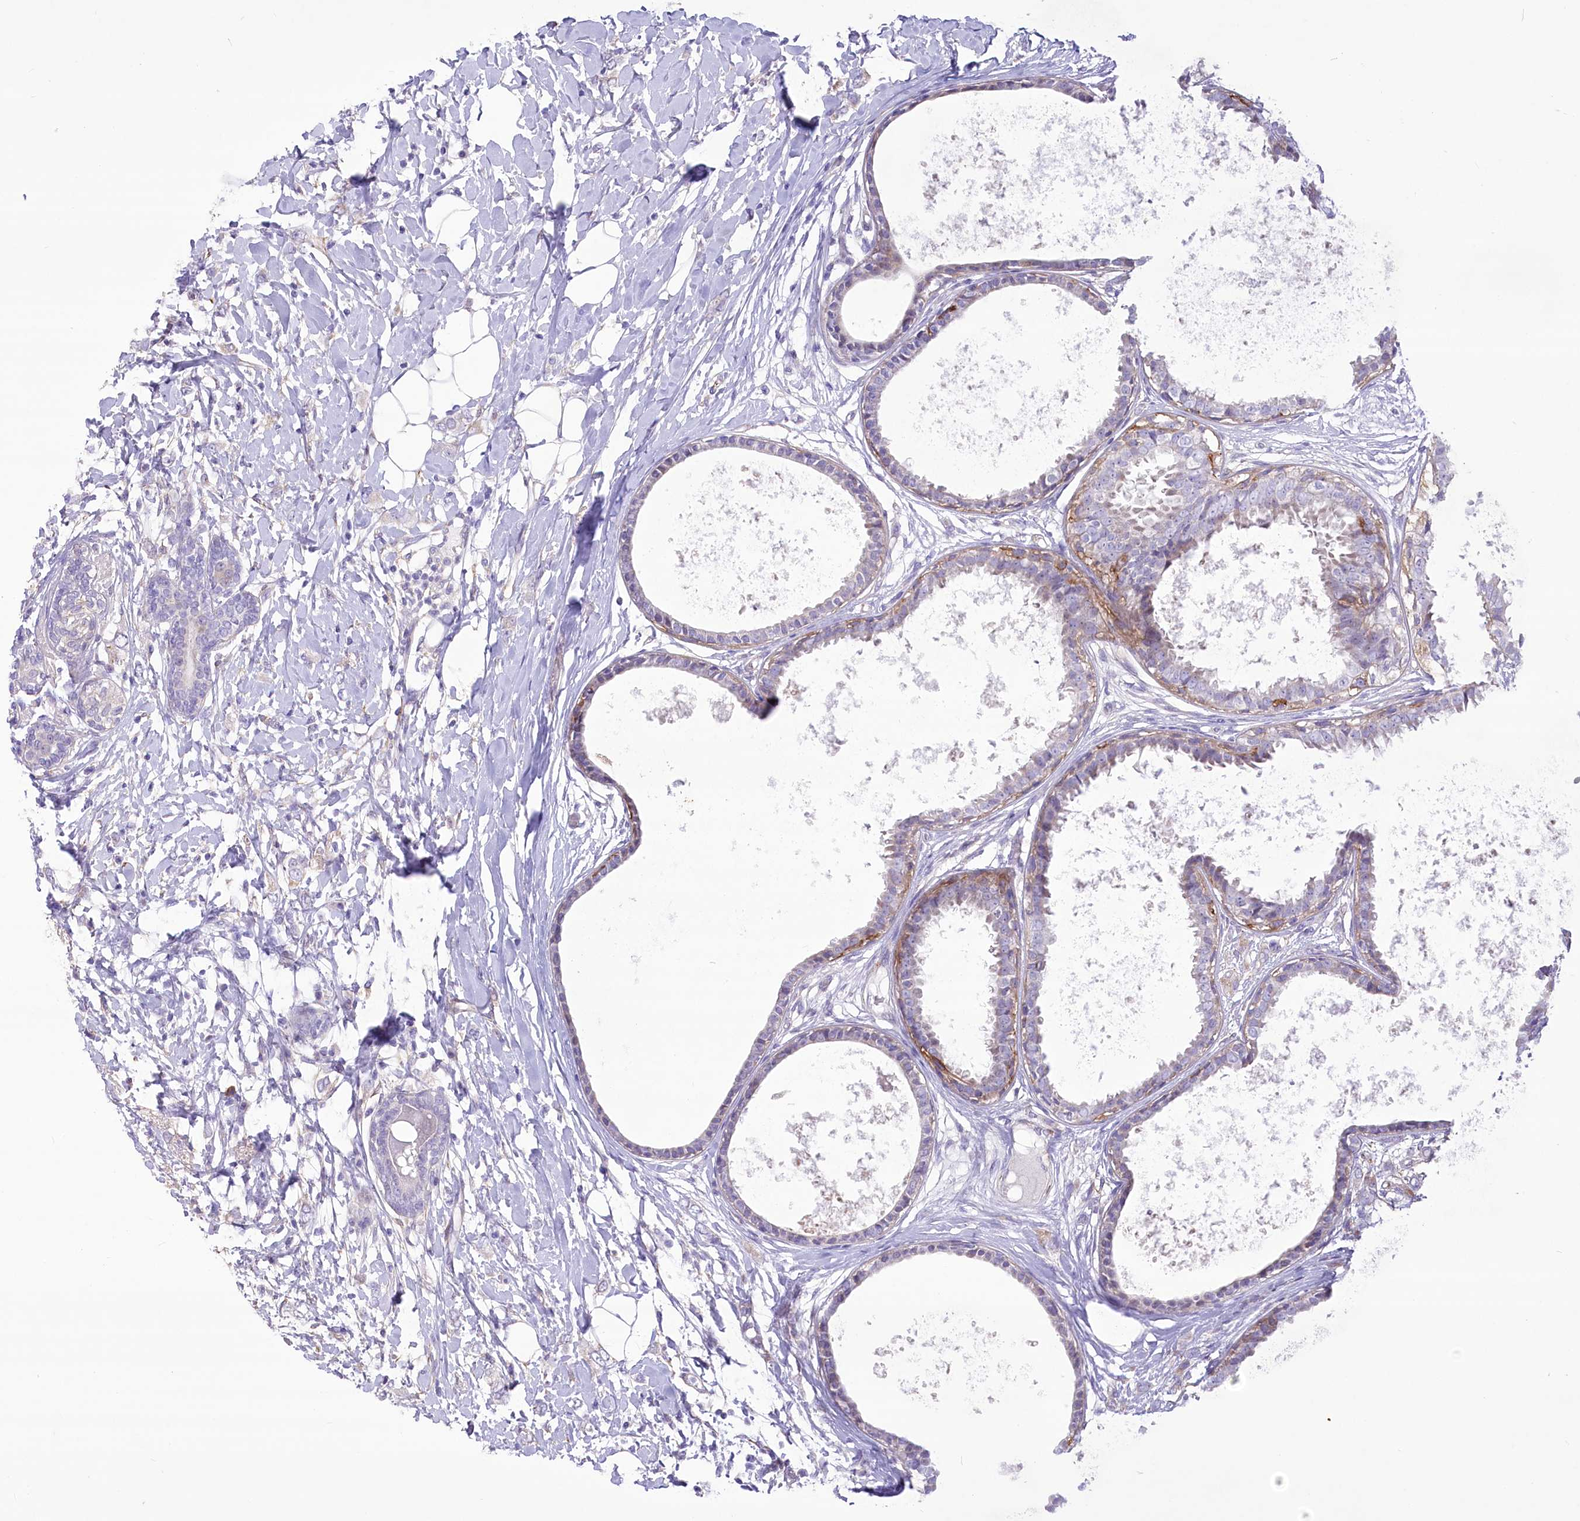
{"staining": {"intensity": "negative", "quantity": "none", "location": "none"}, "tissue": "breast cancer", "cell_type": "Tumor cells", "image_type": "cancer", "snomed": [{"axis": "morphology", "description": "Normal tissue, NOS"}, {"axis": "morphology", "description": "Lobular carcinoma"}, {"axis": "topography", "description": "Breast"}], "caption": "DAB (3,3'-diaminobenzidine) immunohistochemical staining of human breast lobular carcinoma reveals no significant staining in tumor cells. (Stains: DAB (3,3'-diaminobenzidine) immunohistochemistry with hematoxylin counter stain, Microscopy: brightfield microscopy at high magnification).", "gene": "ANGPTL3", "patient": {"sex": "female", "age": 47}}